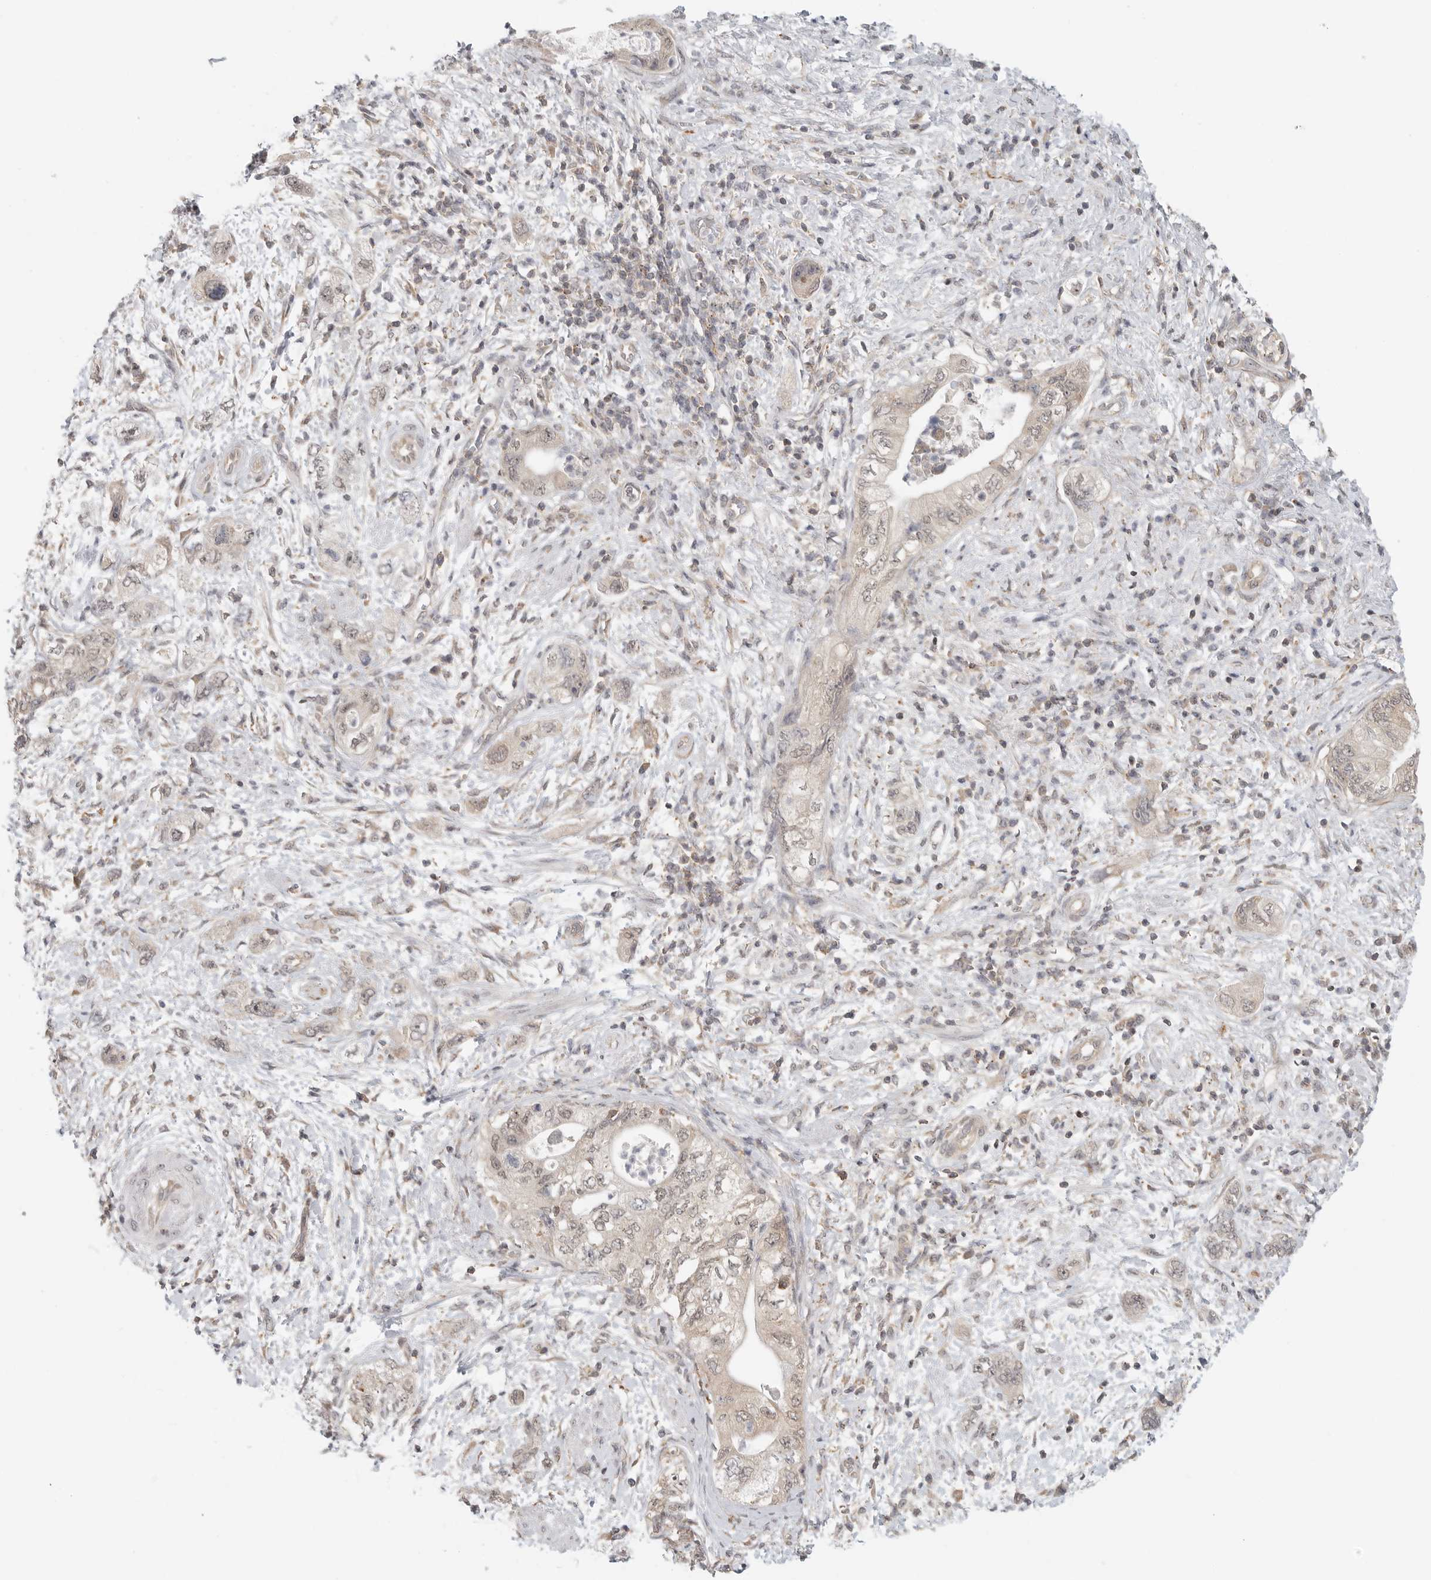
{"staining": {"intensity": "weak", "quantity": "25%-75%", "location": "cytoplasmic/membranous,nuclear"}, "tissue": "pancreatic cancer", "cell_type": "Tumor cells", "image_type": "cancer", "snomed": [{"axis": "morphology", "description": "Adenocarcinoma, NOS"}, {"axis": "topography", "description": "Pancreas"}], "caption": "DAB immunohistochemical staining of pancreatic cancer exhibits weak cytoplasmic/membranous and nuclear protein positivity in about 25%-75% of tumor cells. The protein of interest is shown in brown color, while the nuclei are stained blue.", "gene": "HDAC6", "patient": {"sex": "female", "age": 73}}